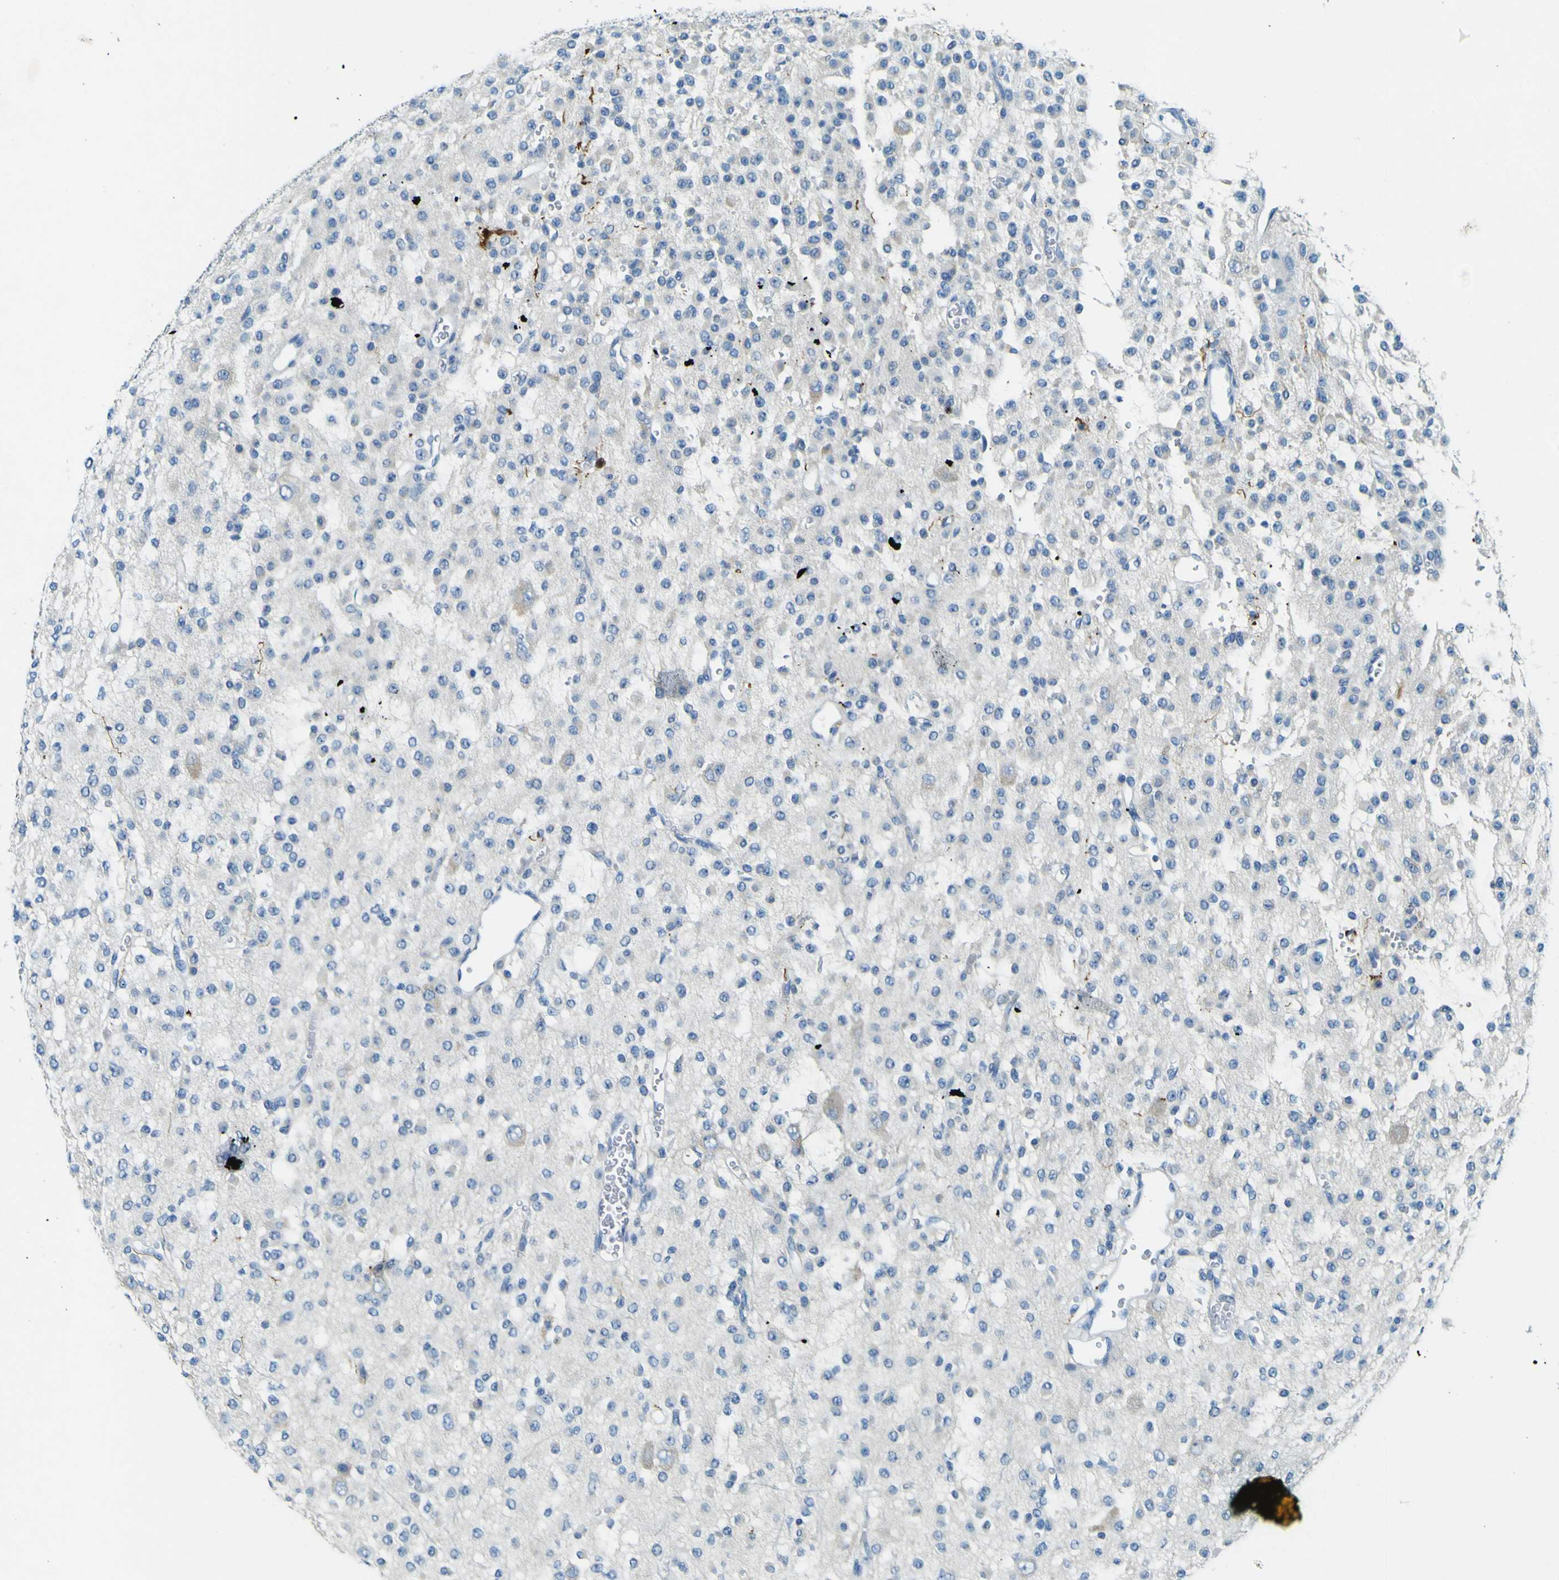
{"staining": {"intensity": "negative", "quantity": "none", "location": "none"}, "tissue": "glioma", "cell_type": "Tumor cells", "image_type": "cancer", "snomed": [{"axis": "morphology", "description": "Glioma, malignant, Low grade"}, {"axis": "topography", "description": "Brain"}], "caption": "Tumor cells show no significant protein staining in glioma. (IHC, brightfield microscopy, high magnification).", "gene": "SORCS1", "patient": {"sex": "male", "age": 38}}